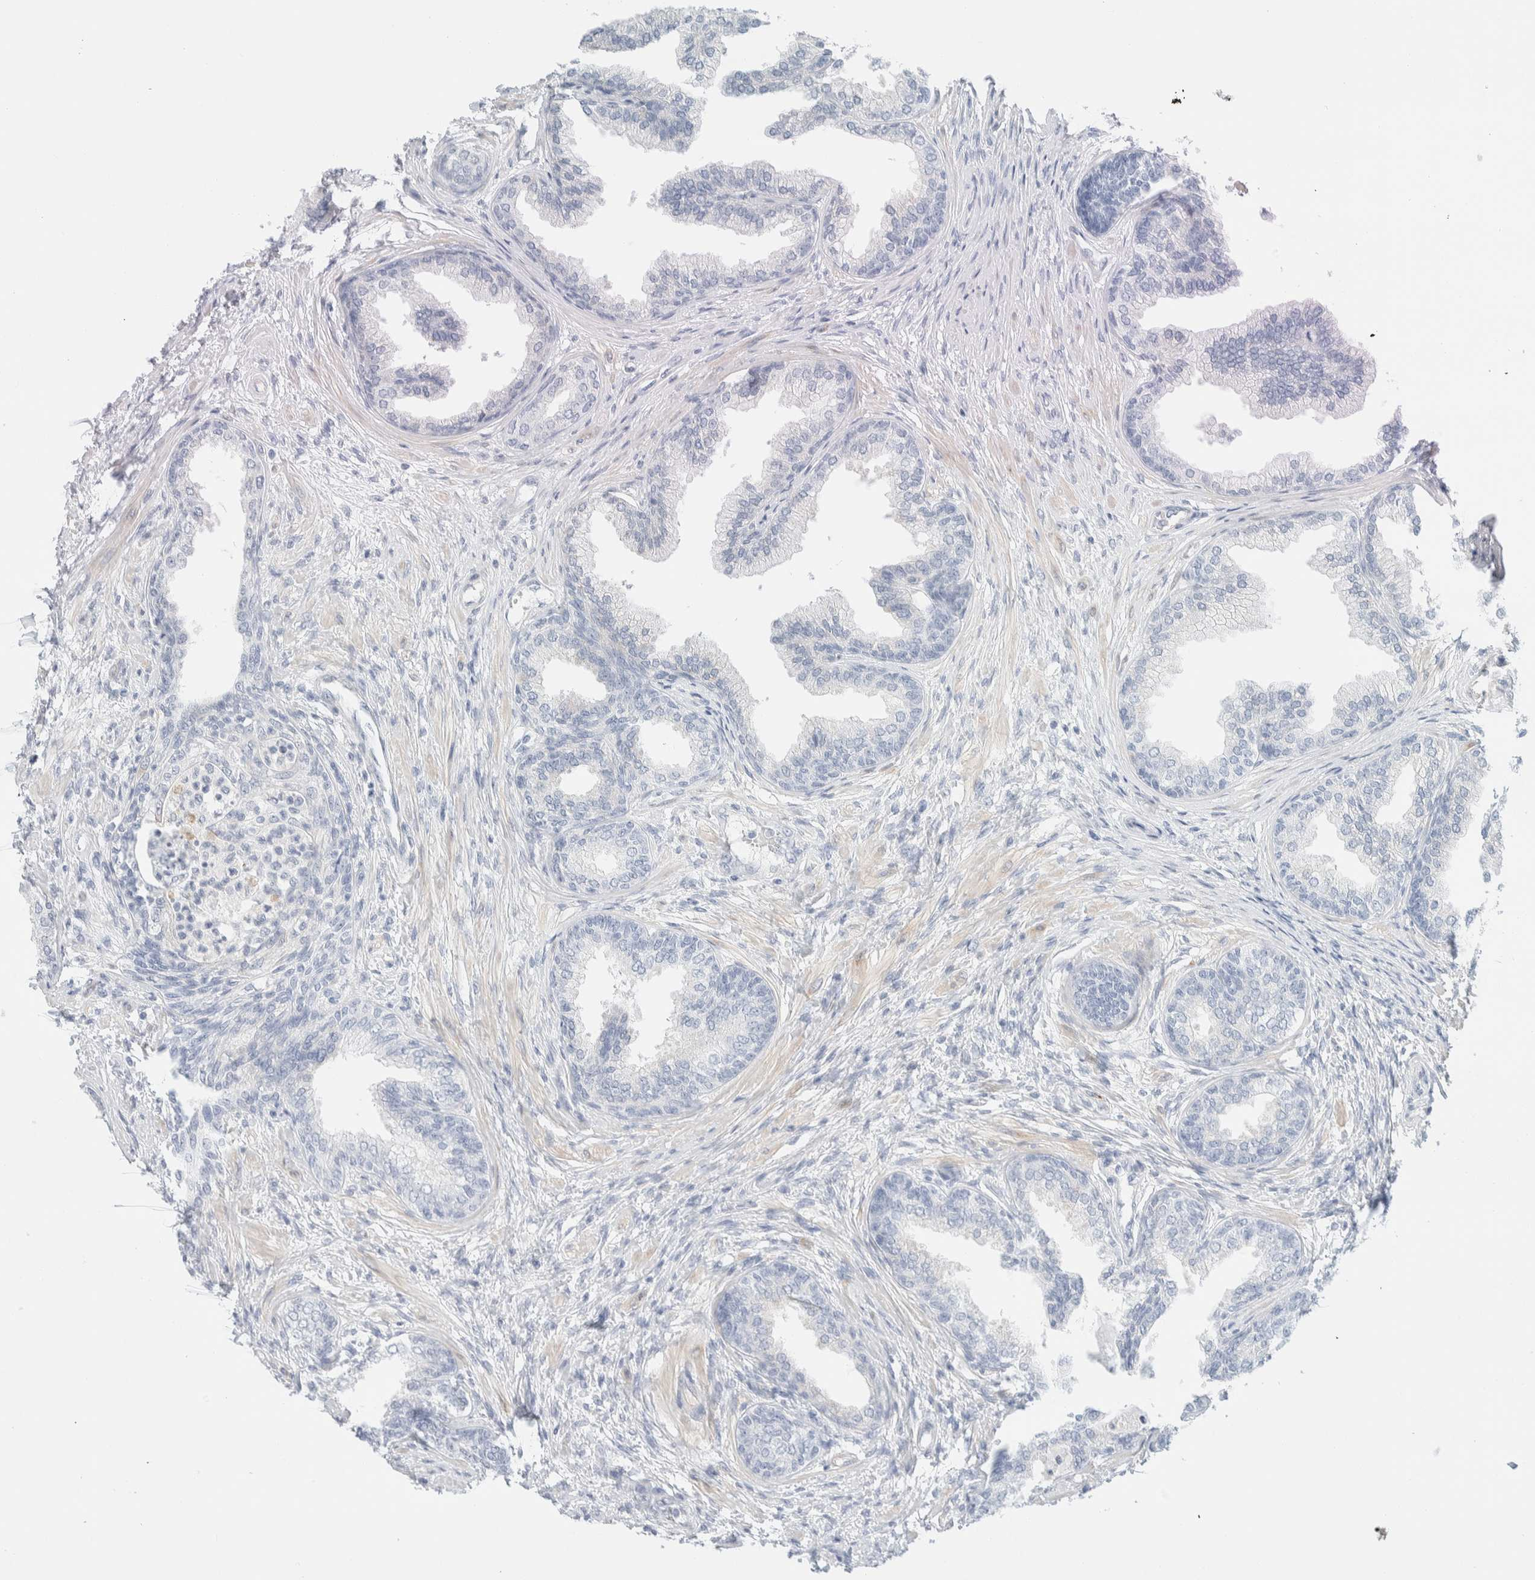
{"staining": {"intensity": "negative", "quantity": "none", "location": "none"}, "tissue": "prostate", "cell_type": "Glandular cells", "image_type": "normal", "snomed": [{"axis": "morphology", "description": "Normal tissue, NOS"}, {"axis": "topography", "description": "Prostate"}], "caption": "High power microscopy image of an IHC micrograph of benign prostate, revealing no significant staining in glandular cells. (Immunohistochemistry, brightfield microscopy, high magnification).", "gene": "ATCAY", "patient": {"sex": "male", "age": 76}}